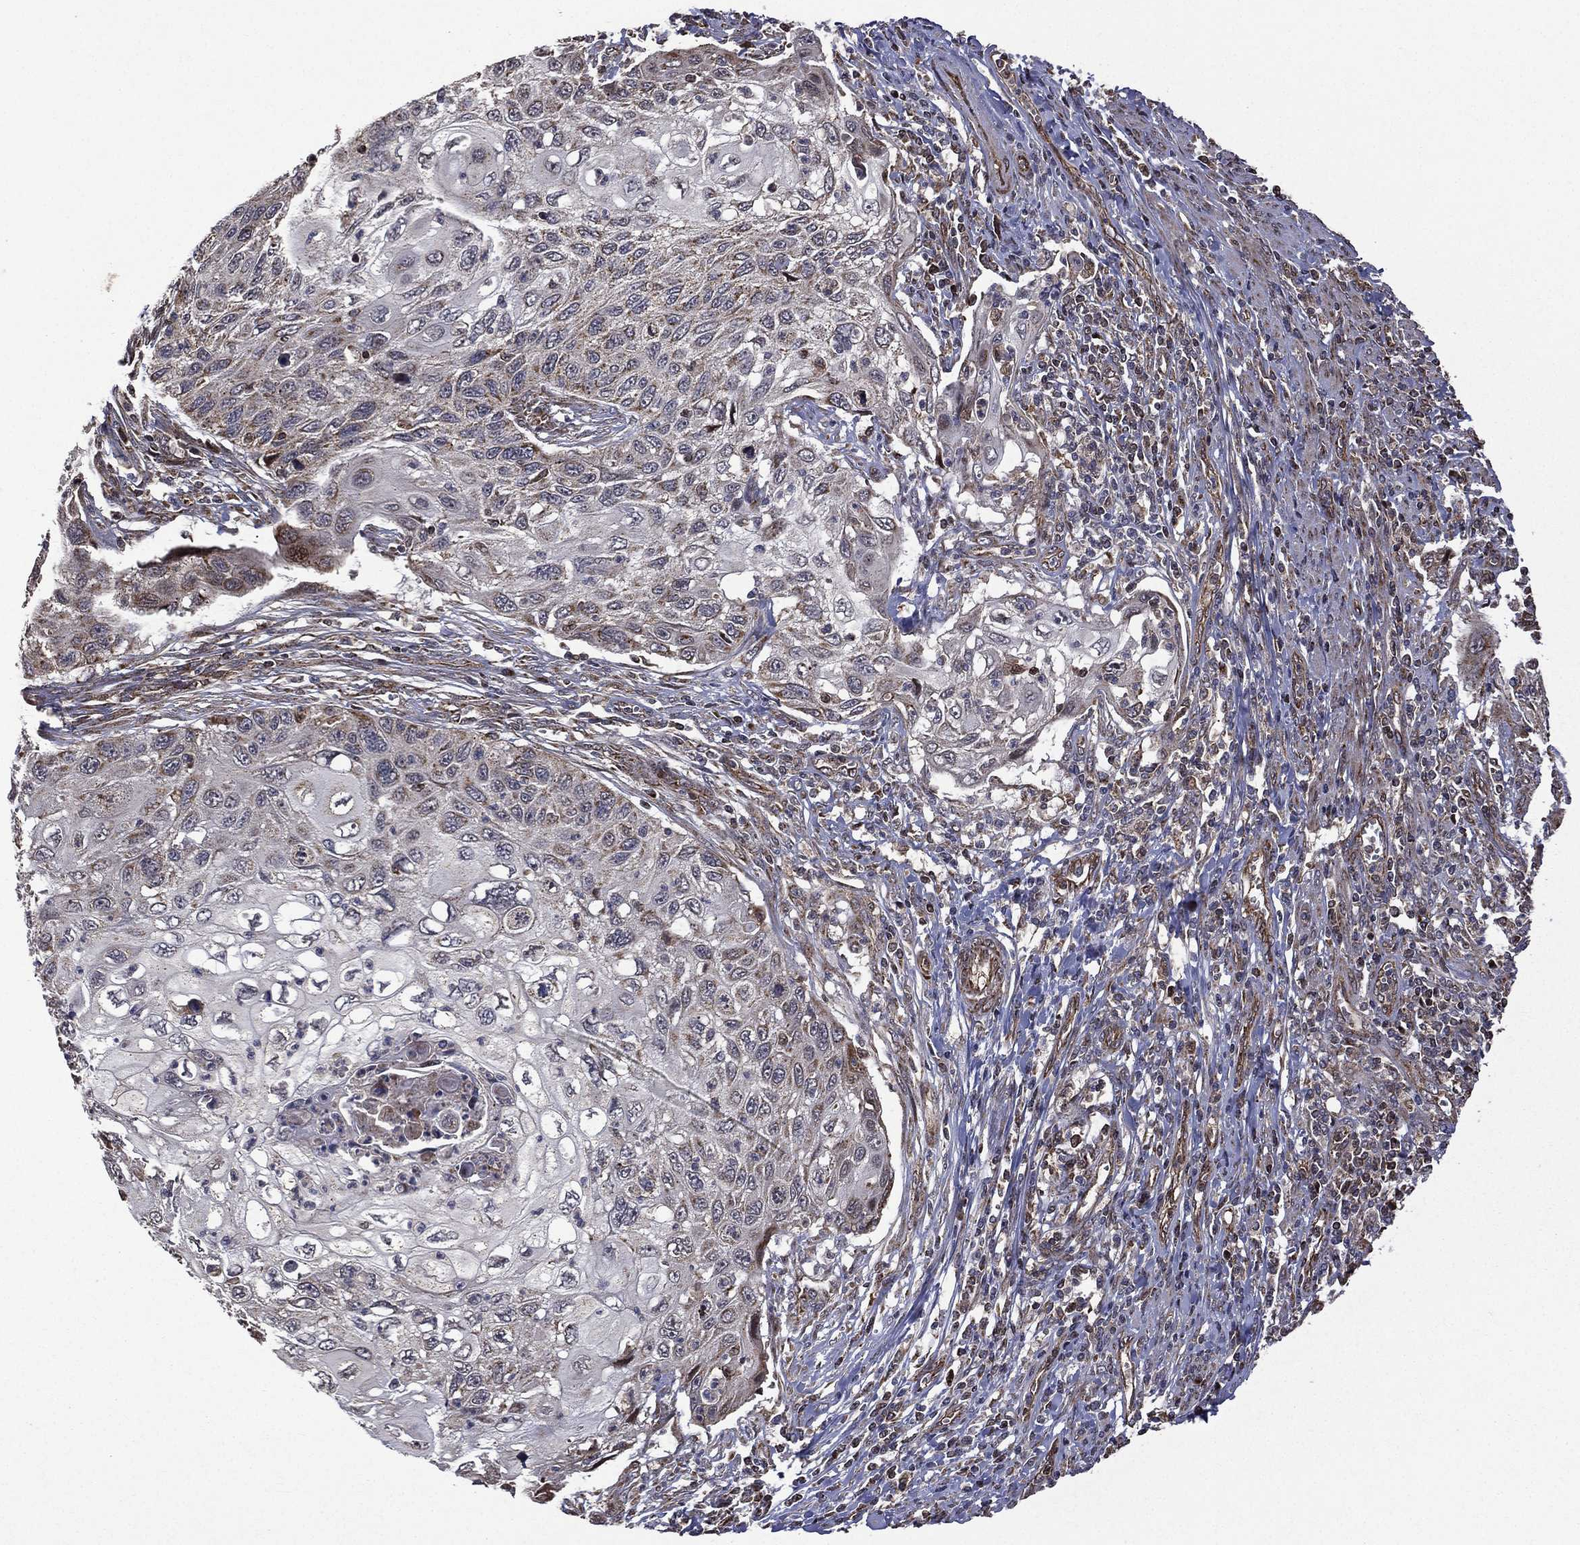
{"staining": {"intensity": "weak", "quantity": "<25%", "location": "cytoplasmic/membranous"}, "tissue": "cervical cancer", "cell_type": "Tumor cells", "image_type": "cancer", "snomed": [{"axis": "morphology", "description": "Squamous cell carcinoma, NOS"}, {"axis": "topography", "description": "Cervix"}], "caption": "This image is of cervical cancer stained with immunohistochemistry (IHC) to label a protein in brown with the nuclei are counter-stained blue. There is no staining in tumor cells.", "gene": "GIMAP6", "patient": {"sex": "female", "age": 70}}